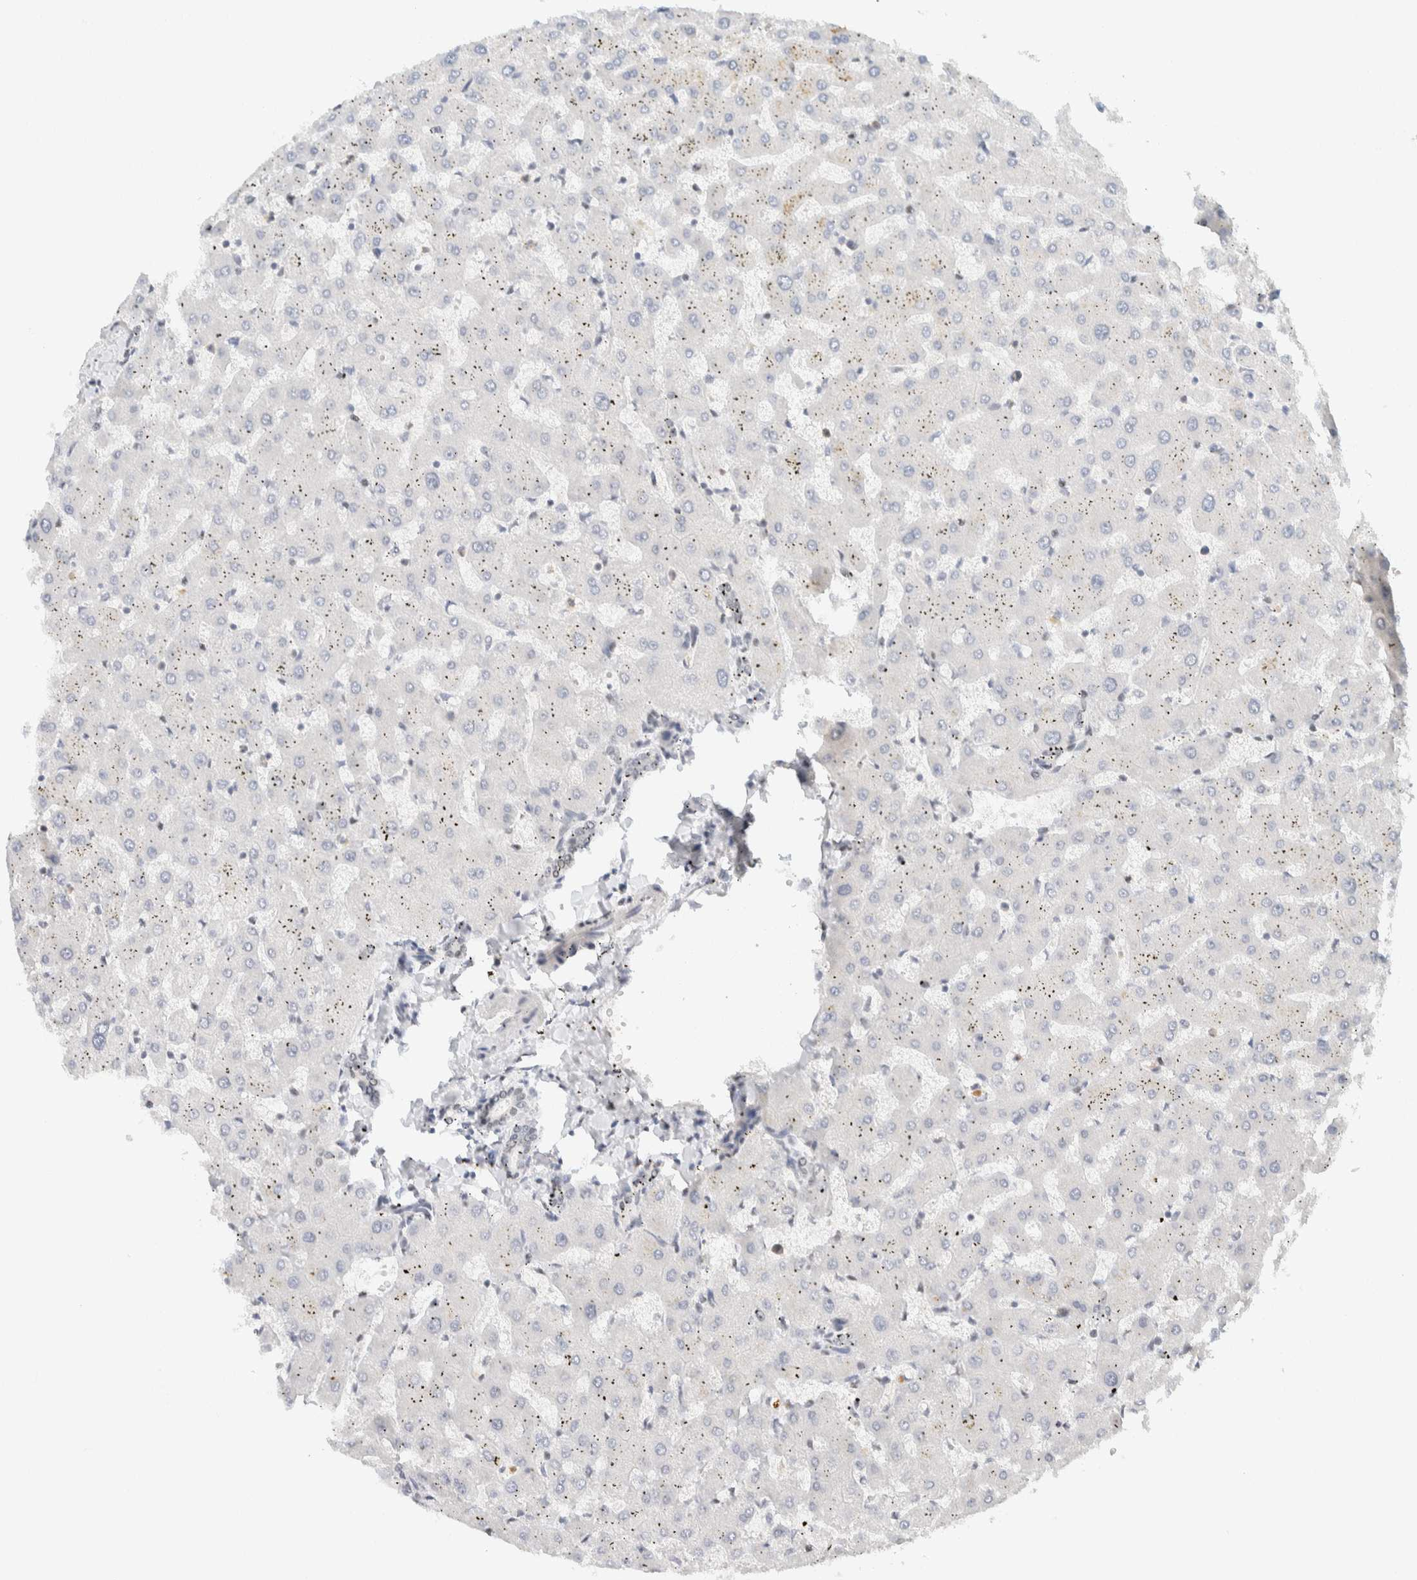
{"staining": {"intensity": "negative", "quantity": "none", "location": "none"}, "tissue": "liver", "cell_type": "Cholangiocytes", "image_type": "normal", "snomed": [{"axis": "morphology", "description": "Normal tissue, NOS"}, {"axis": "topography", "description": "Liver"}], "caption": "IHC micrograph of benign liver: human liver stained with DAB (3,3'-diaminobenzidine) reveals no significant protein expression in cholangiocytes. (Stains: DAB (3,3'-diaminobenzidine) immunohistochemistry with hematoxylin counter stain, Microscopy: brightfield microscopy at high magnification).", "gene": "ZNF683", "patient": {"sex": "female", "age": 63}}